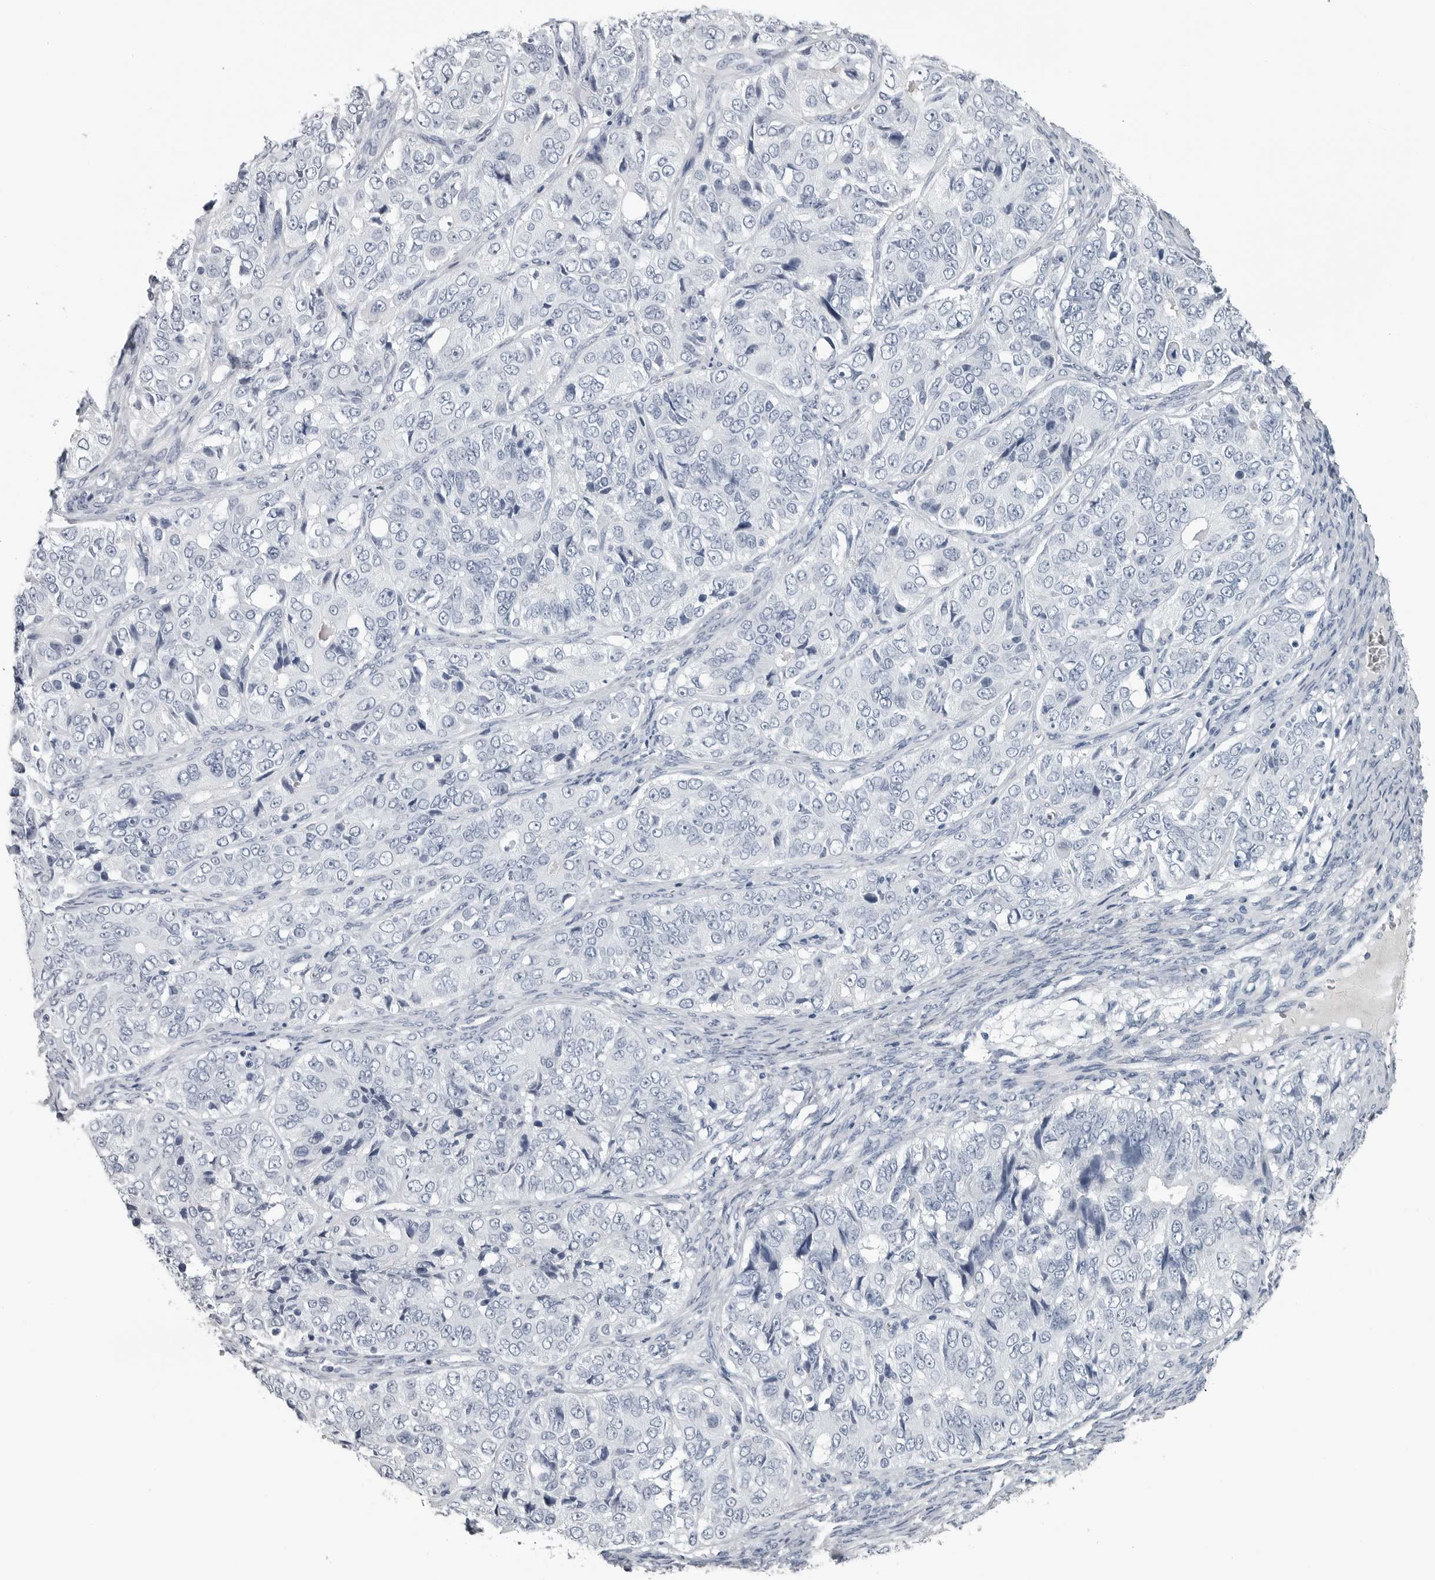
{"staining": {"intensity": "negative", "quantity": "none", "location": "none"}, "tissue": "ovarian cancer", "cell_type": "Tumor cells", "image_type": "cancer", "snomed": [{"axis": "morphology", "description": "Carcinoma, endometroid"}, {"axis": "topography", "description": "Ovary"}], "caption": "Tumor cells are negative for protein expression in human ovarian cancer.", "gene": "AMPD1", "patient": {"sex": "female", "age": 51}}